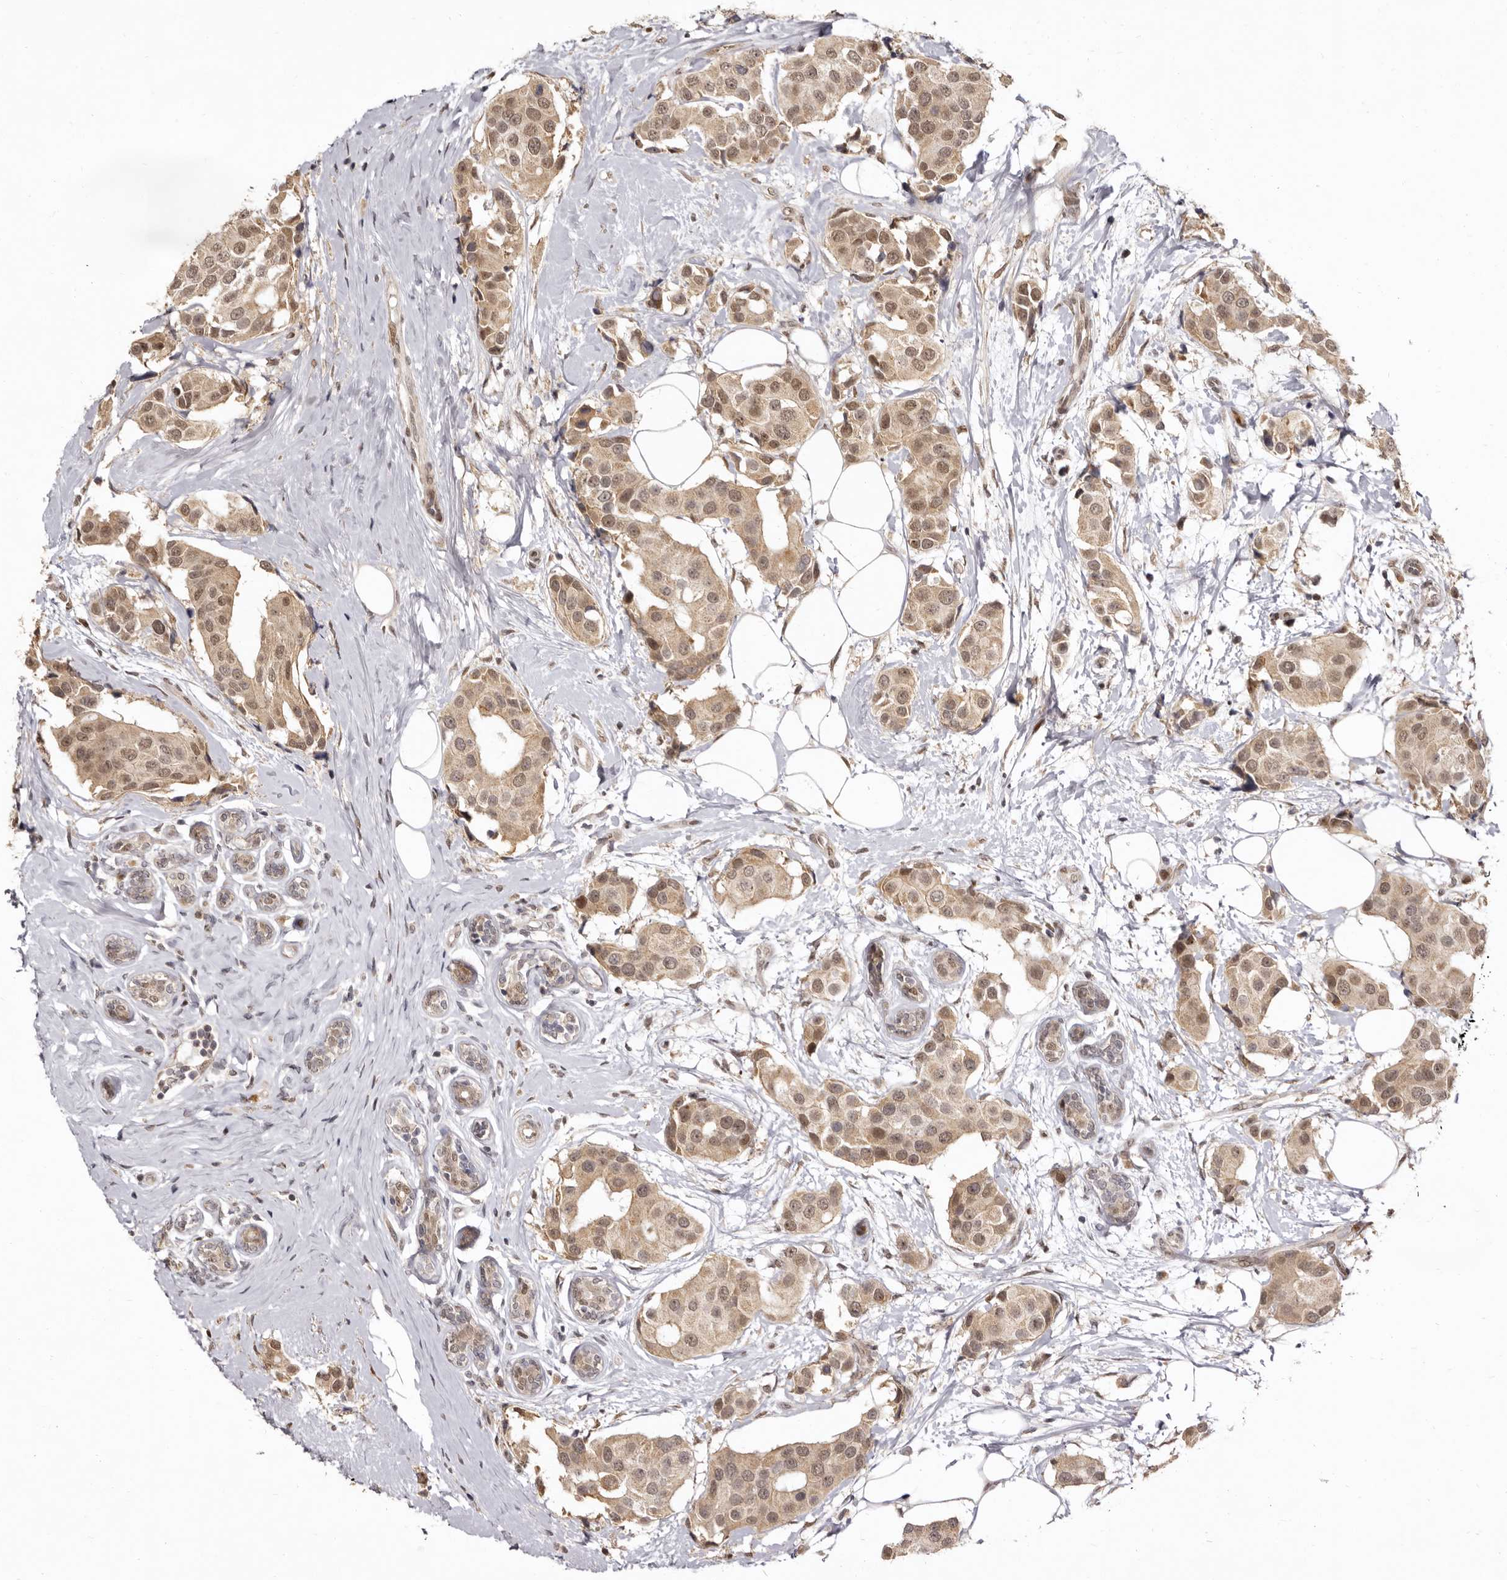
{"staining": {"intensity": "moderate", "quantity": ">75%", "location": "cytoplasmic/membranous,nuclear"}, "tissue": "breast cancer", "cell_type": "Tumor cells", "image_type": "cancer", "snomed": [{"axis": "morphology", "description": "Normal tissue, NOS"}, {"axis": "morphology", "description": "Duct carcinoma"}, {"axis": "topography", "description": "Breast"}], "caption": "This micrograph reveals immunohistochemistry staining of breast cancer, with medium moderate cytoplasmic/membranous and nuclear staining in about >75% of tumor cells.", "gene": "ZNF326", "patient": {"sex": "female", "age": 39}}